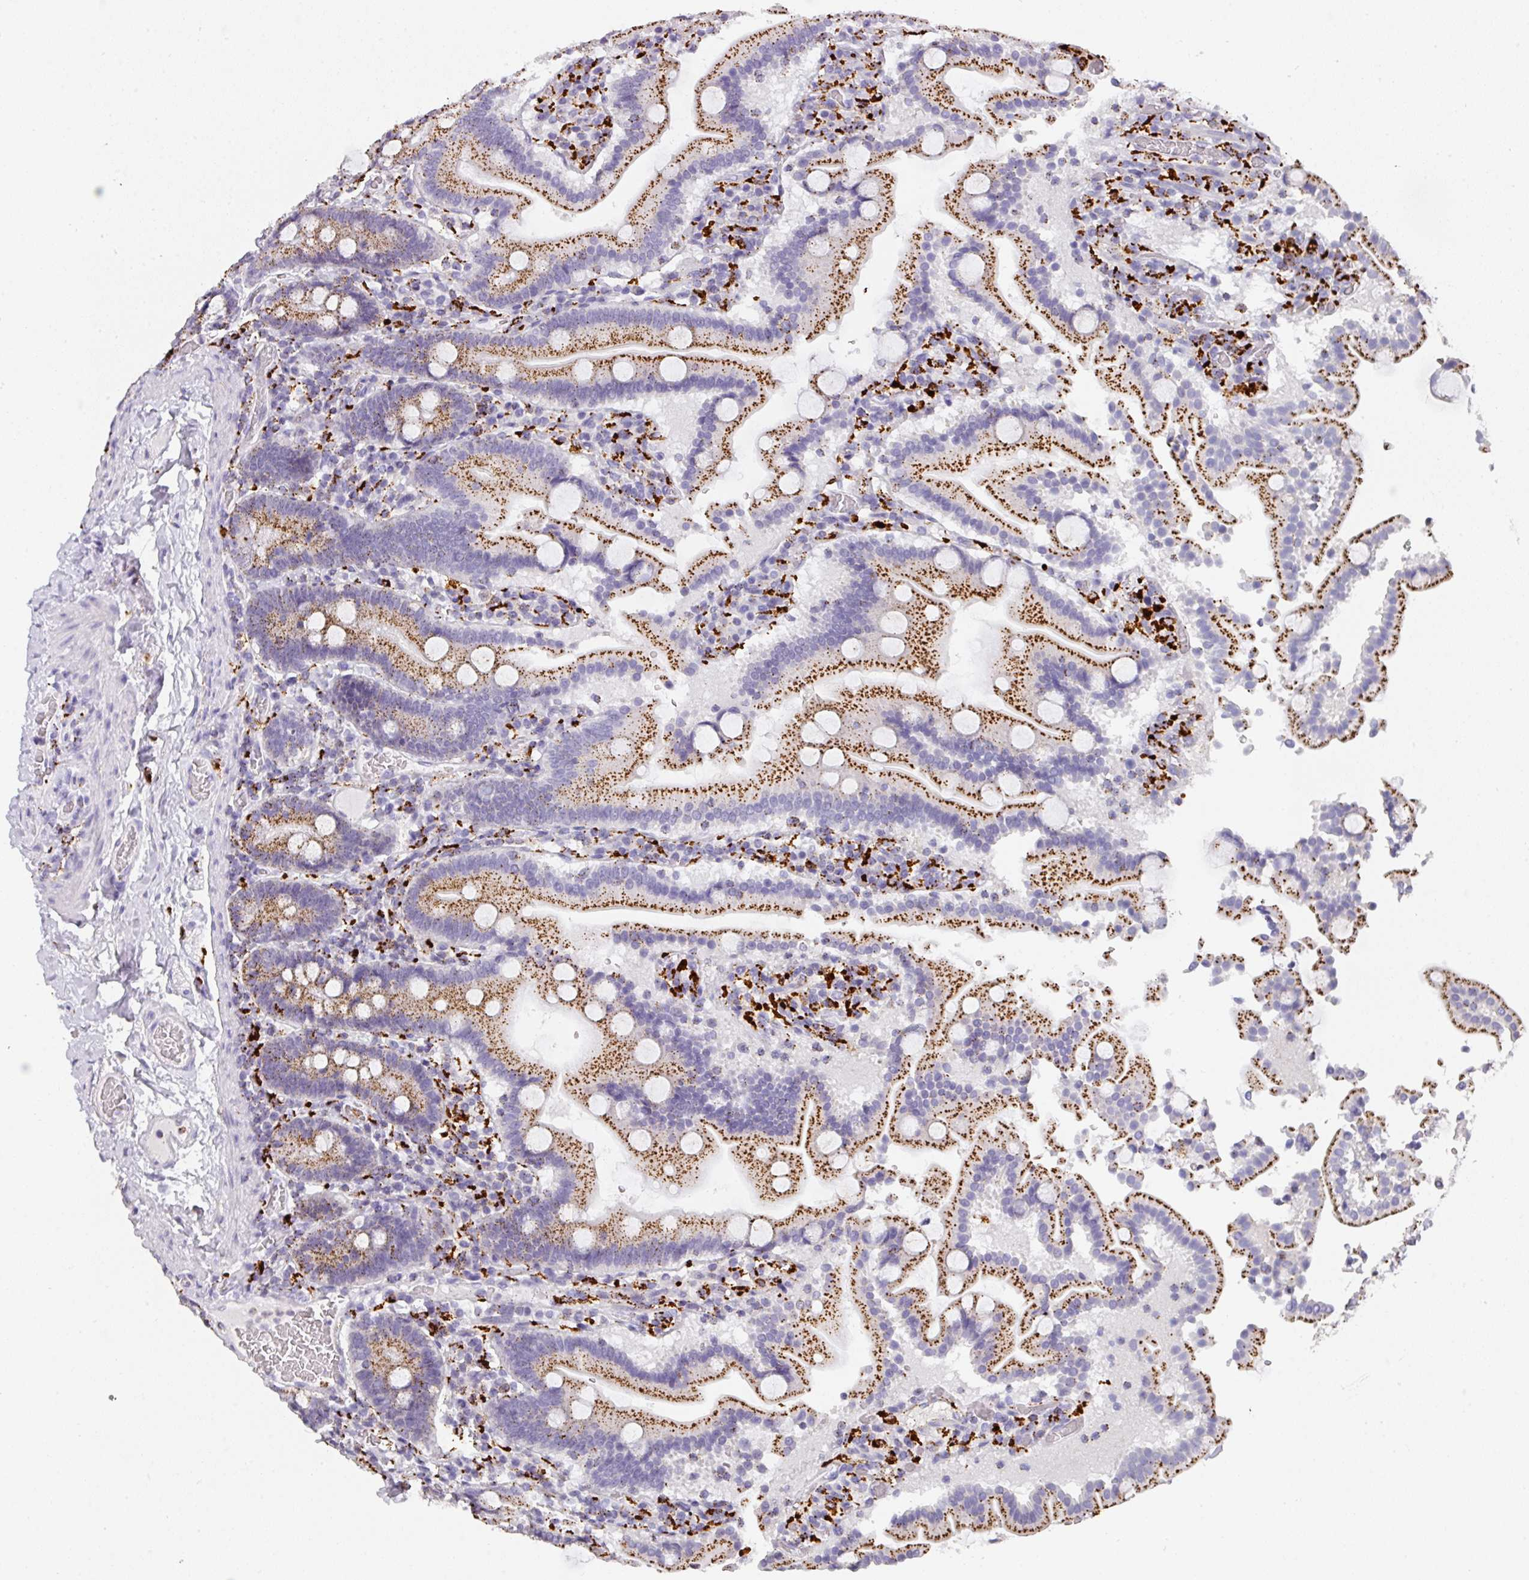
{"staining": {"intensity": "strong", "quantity": "25%-75%", "location": "cytoplasmic/membranous"}, "tissue": "duodenum", "cell_type": "Glandular cells", "image_type": "normal", "snomed": [{"axis": "morphology", "description": "Normal tissue, NOS"}, {"axis": "topography", "description": "Duodenum"}], "caption": "This photomicrograph displays immunohistochemistry (IHC) staining of normal duodenum, with high strong cytoplasmic/membranous expression in about 25%-75% of glandular cells.", "gene": "MMACHC", "patient": {"sex": "male", "age": 55}}